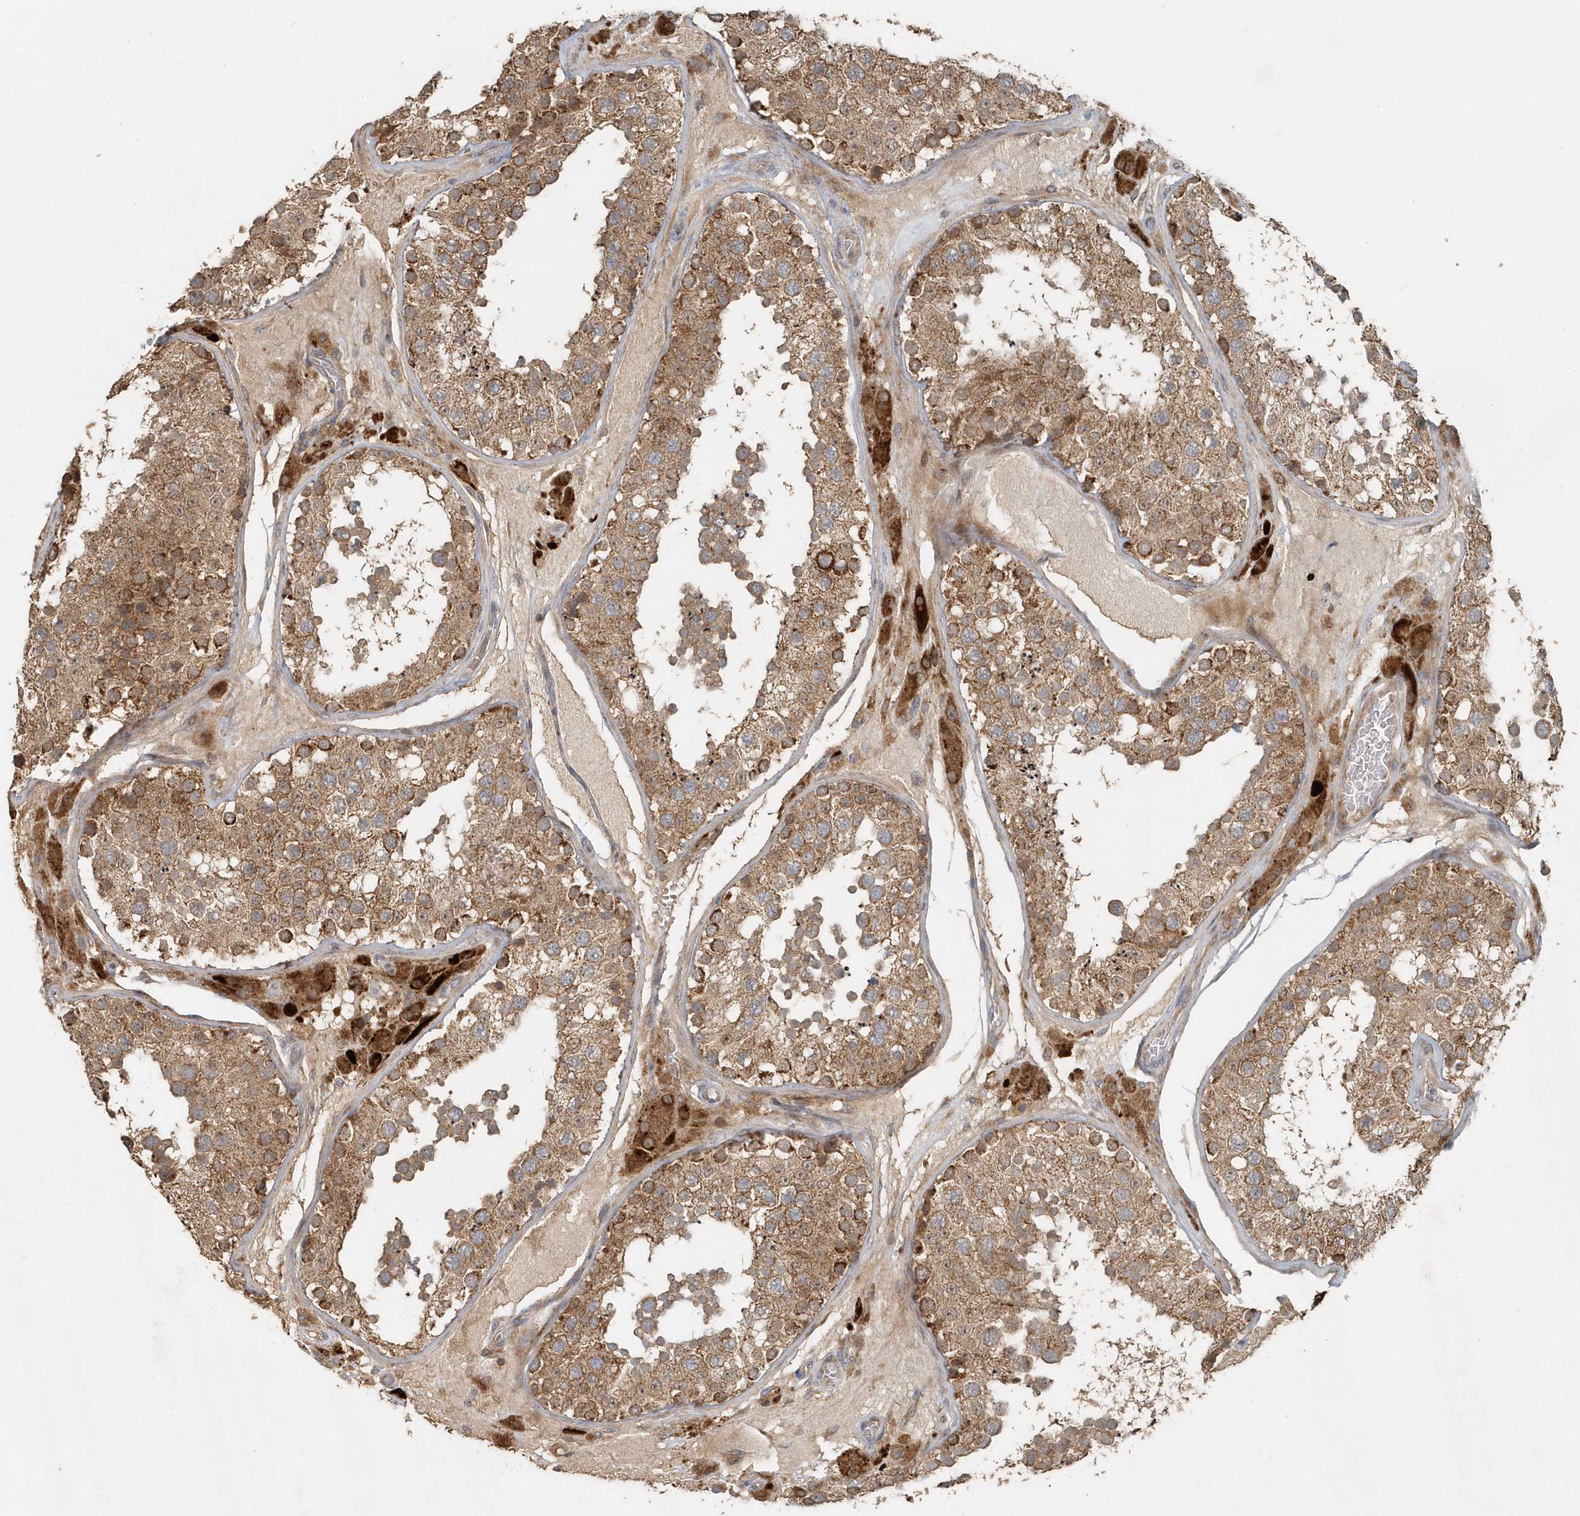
{"staining": {"intensity": "moderate", "quantity": ">75%", "location": "cytoplasmic/membranous"}, "tissue": "testis", "cell_type": "Cells in seminiferous ducts", "image_type": "normal", "snomed": [{"axis": "morphology", "description": "Normal tissue, NOS"}, {"axis": "topography", "description": "Testis"}], "caption": "The immunohistochemical stain shows moderate cytoplasmic/membranous expression in cells in seminiferous ducts of unremarkable testis.", "gene": "MMUT", "patient": {"sex": "male", "age": 26}}